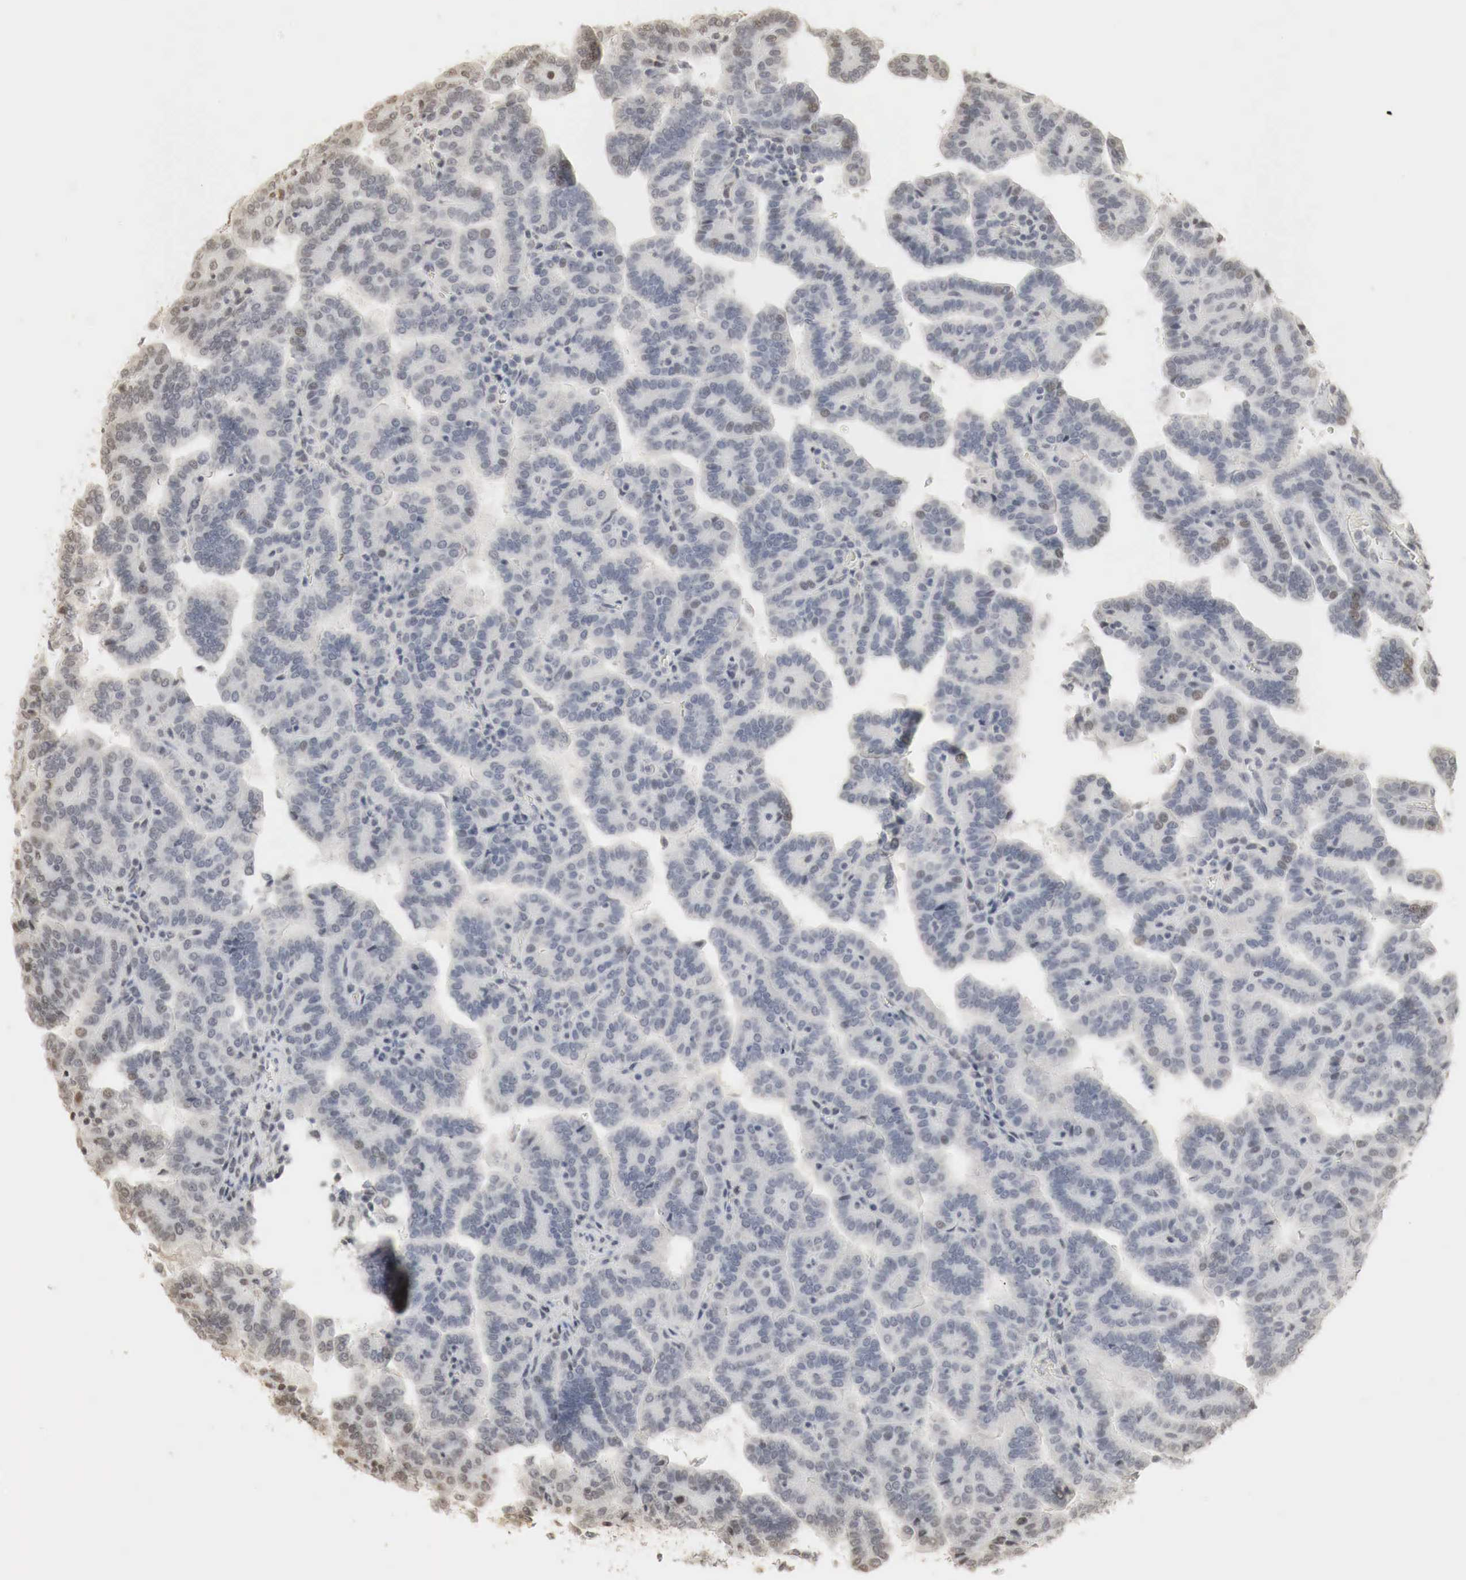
{"staining": {"intensity": "weak", "quantity": "<25%", "location": "nuclear"}, "tissue": "renal cancer", "cell_type": "Tumor cells", "image_type": "cancer", "snomed": [{"axis": "morphology", "description": "Adenocarcinoma, NOS"}, {"axis": "topography", "description": "Kidney"}], "caption": "An immunohistochemistry micrograph of renal cancer (adenocarcinoma) is shown. There is no staining in tumor cells of renal cancer (adenocarcinoma).", "gene": "ERBB4", "patient": {"sex": "male", "age": 61}}